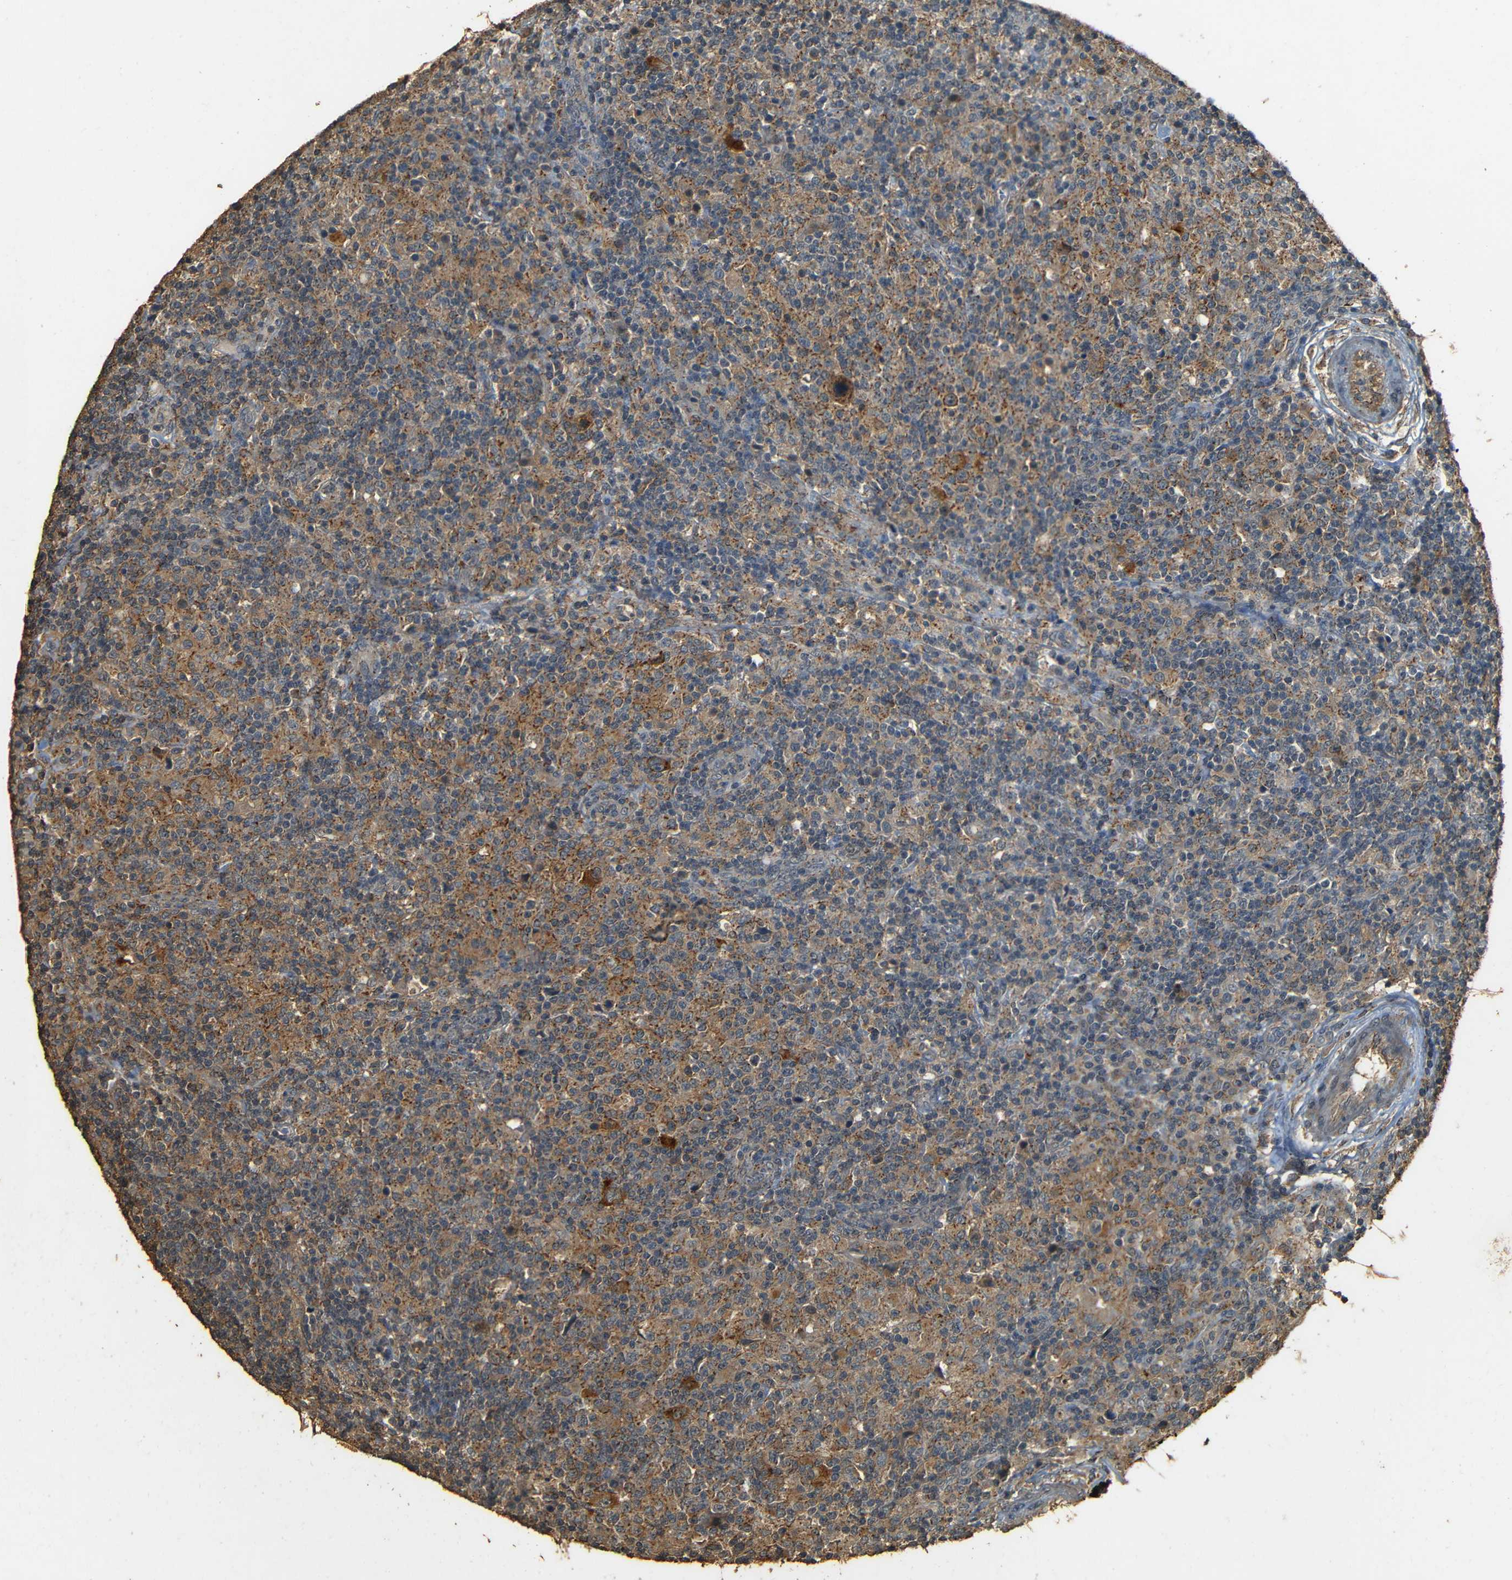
{"staining": {"intensity": "moderate", "quantity": ">75%", "location": "cytoplasmic/membranous"}, "tissue": "lymphoma", "cell_type": "Tumor cells", "image_type": "cancer", "snomed": [{"axis": "morphology", "description": "Hodgkin's disease, NOS"}, {"axis": "topography", "description": "Lymph node"}], "caption": "Human Hodgkin's disease stained with a brown dye displays moderate cytoplasmic/membranous positive positivity in about >75% of tumor cells.", "gene": "PDE5A", "patient": {"sex": "male", "age": 70}}